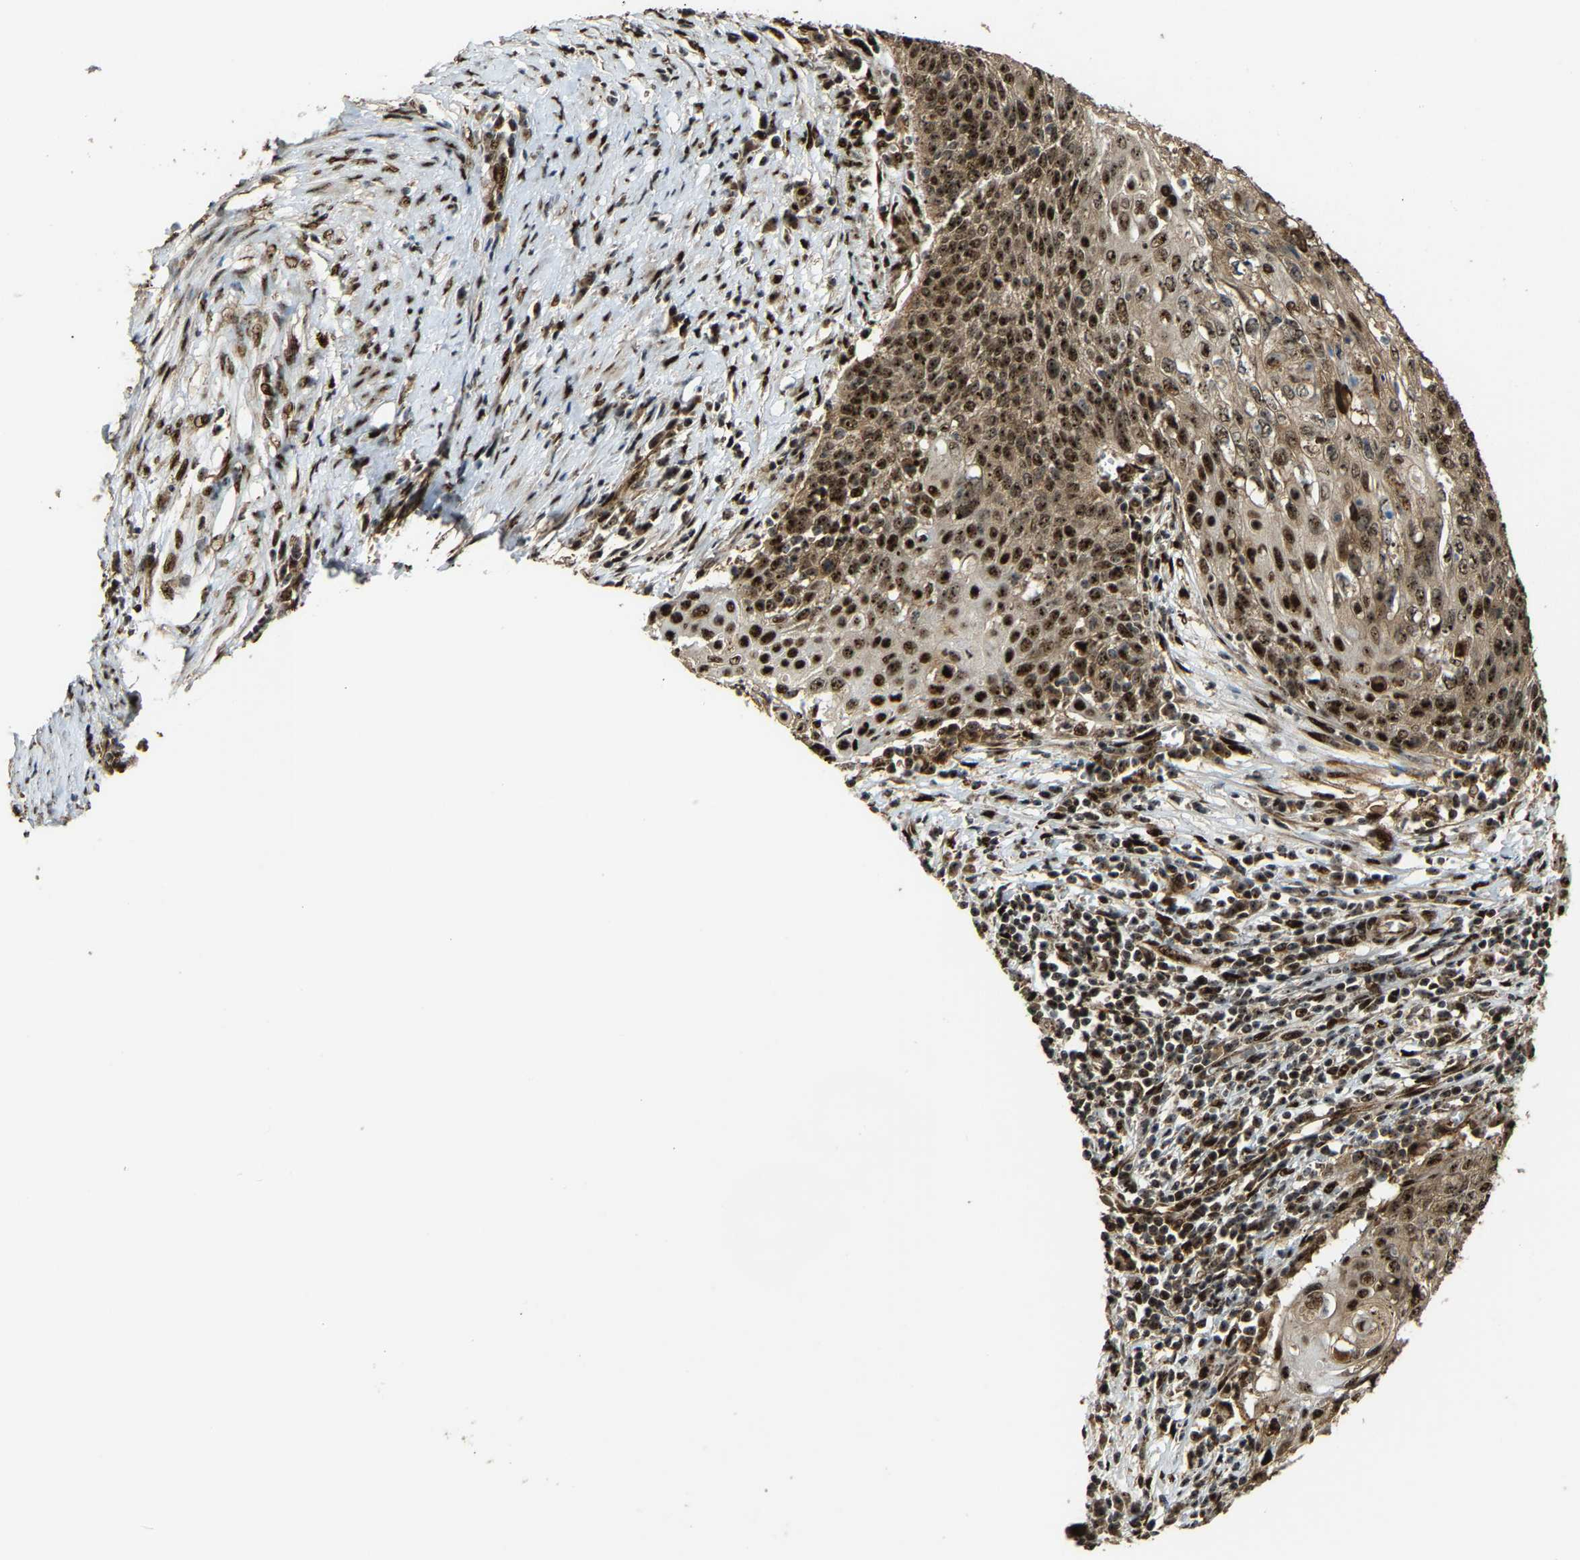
{"staining": {"intensity": "strong", "quantity": ">75%", "location": "cytoplasmic/membranous,nuclear"}, "tissue": "cervical cancer", "cell_type": "Tumor cells", "image_type": "cancer", "snomed": [{"axis": "morphology", "description": "Squamous cell carcinoma, NOS"}, {"axis": "topography", "description": "Cervix"}], "caption": "Cervical squamous cell carcinoma stained for a protein demonstrates strong cytoplasmic/membranous and nuclear positivity in tumor cells.", "gene": "ZNF687", "patient": {"sex": "female", "age": 39}}